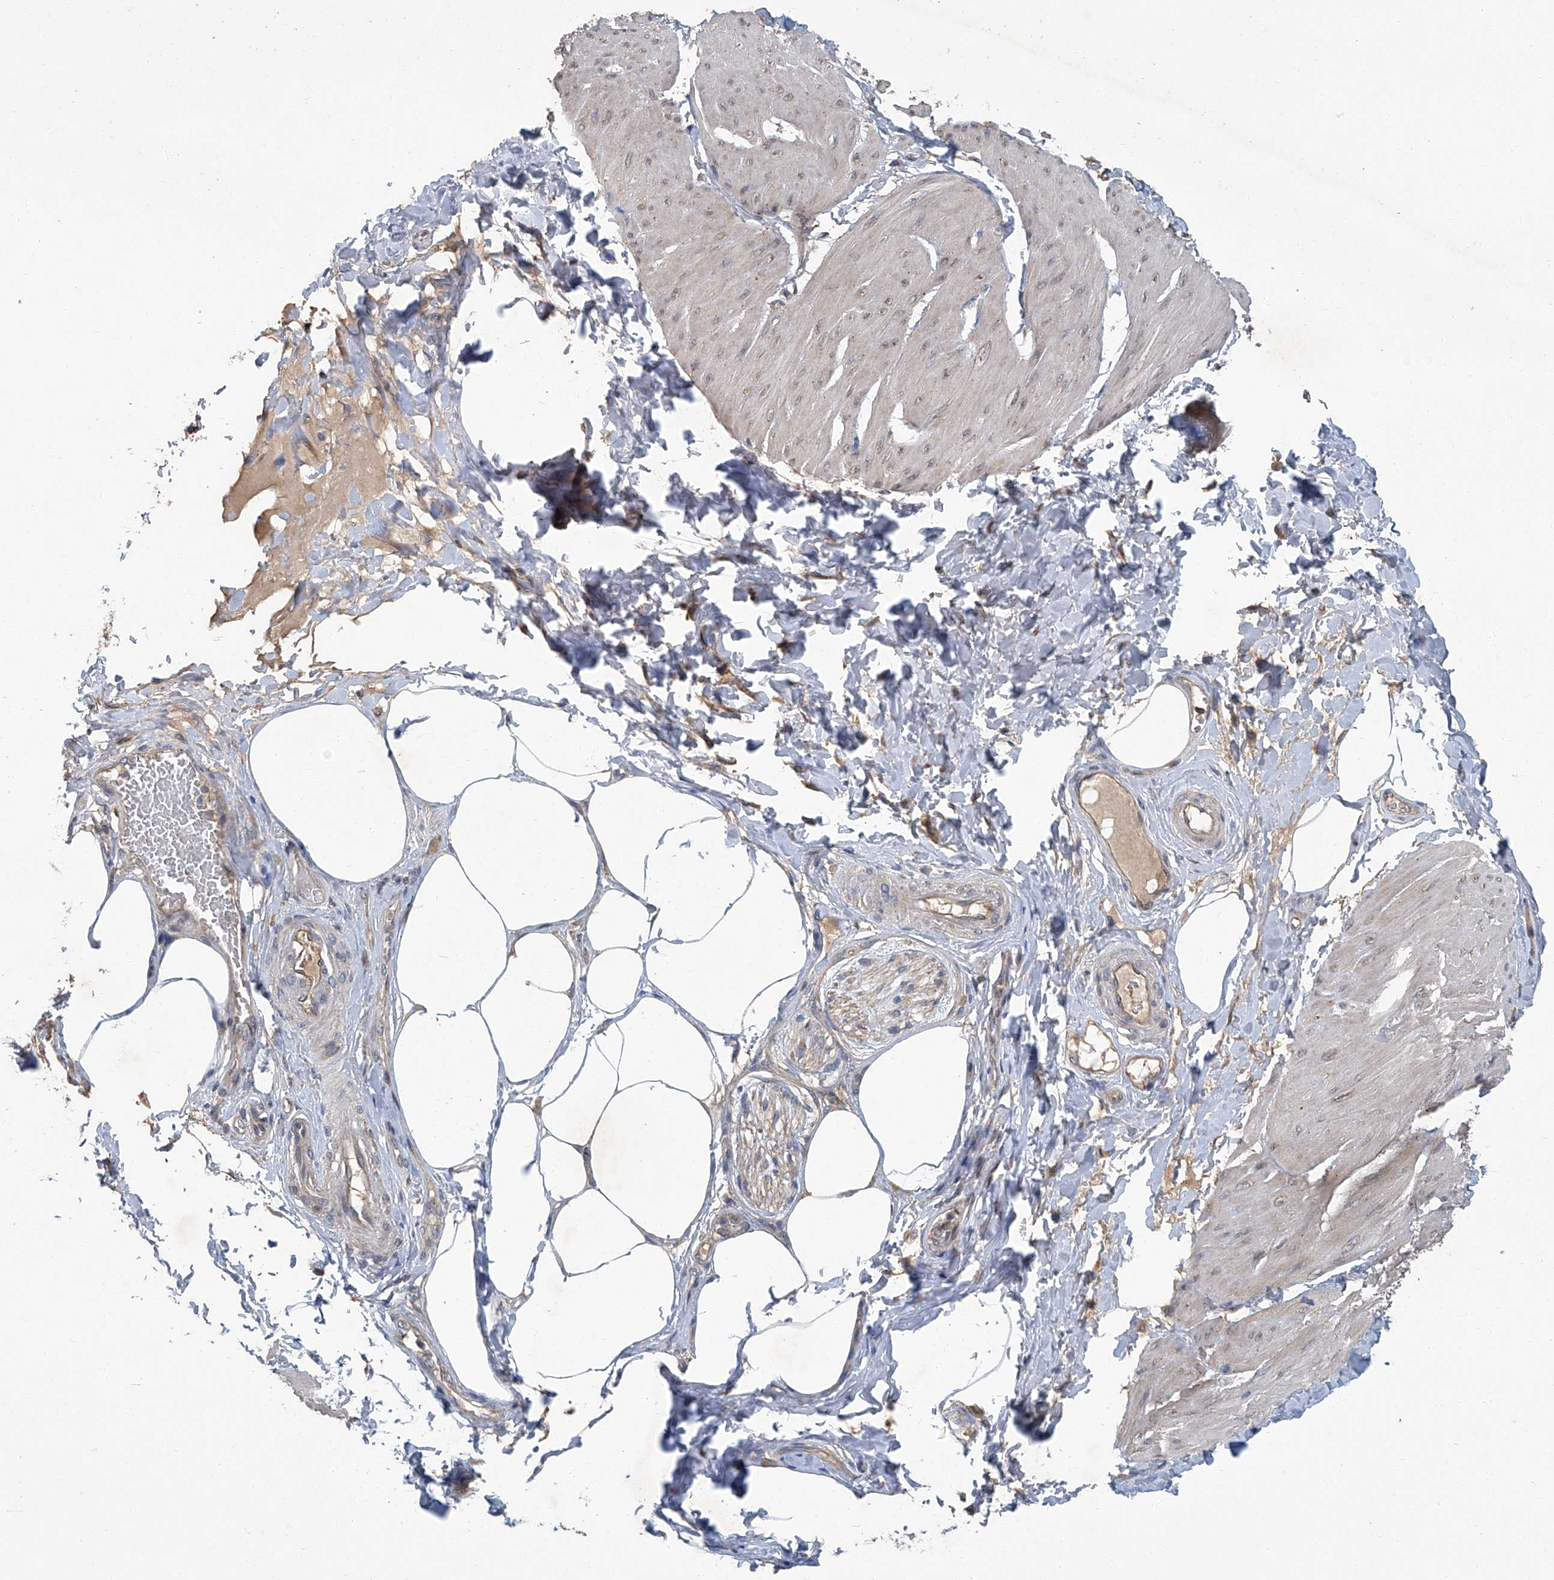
{"staining": {"intensity": "weak", "quantity": "<25%", "location": "nuclear"}, "tissue": "smooth muscle", "cell_type": "Smooth muscle cells", "image_type": "normal", "snomed": [{"axis": "morphology", "description": "Urothelial carcinoma, High grade"}, {"axis": "topography", "description": "Urinary bladder"}], "caption": "The image demonstrates no significant positivity in smooth muscle cells of smooth muscle.", "gene": "ANKRD34A", "patient": {"sex": "male", "age": 46}}